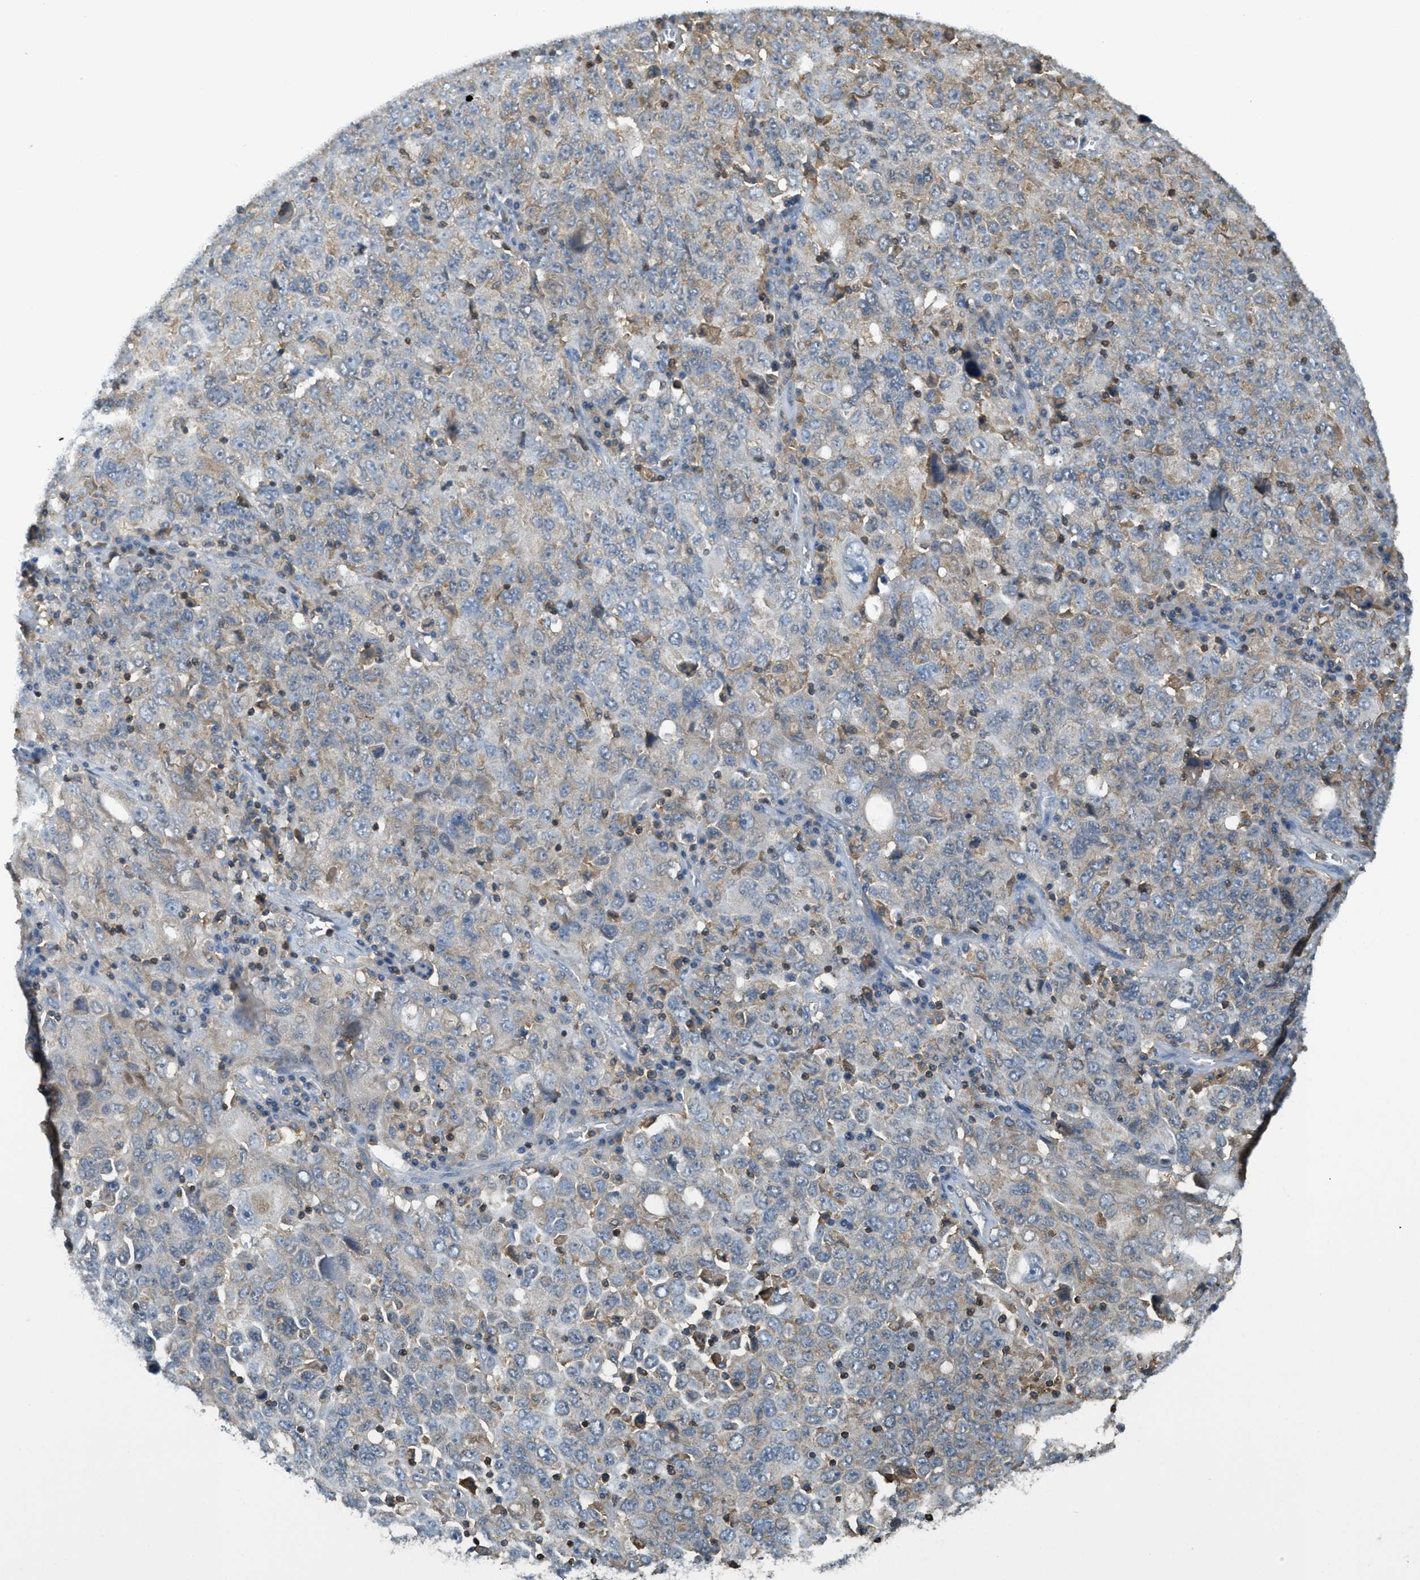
{"staining": {"intensity": "weak", "quantity": "<25%", "location": "cytoplasmic/membranous"}, "tissue": "ovarian cancer", "cell_type": "Tumor cells", "image_type": "cancer", "snomed": [{"axis": "morphology", "description": "Carcinoma, endometroid"}, {"axis": "topography", "description": "Ovary"}], "caption": "High power microscopy micrograph of an immunohistochemistry photomicrograph of ovarian cancer (endometroid carcinoma), revealing no significant staining in tumor cells.", "gene": "GRIK2", "patient": {"sex": "female", "age": 62}}